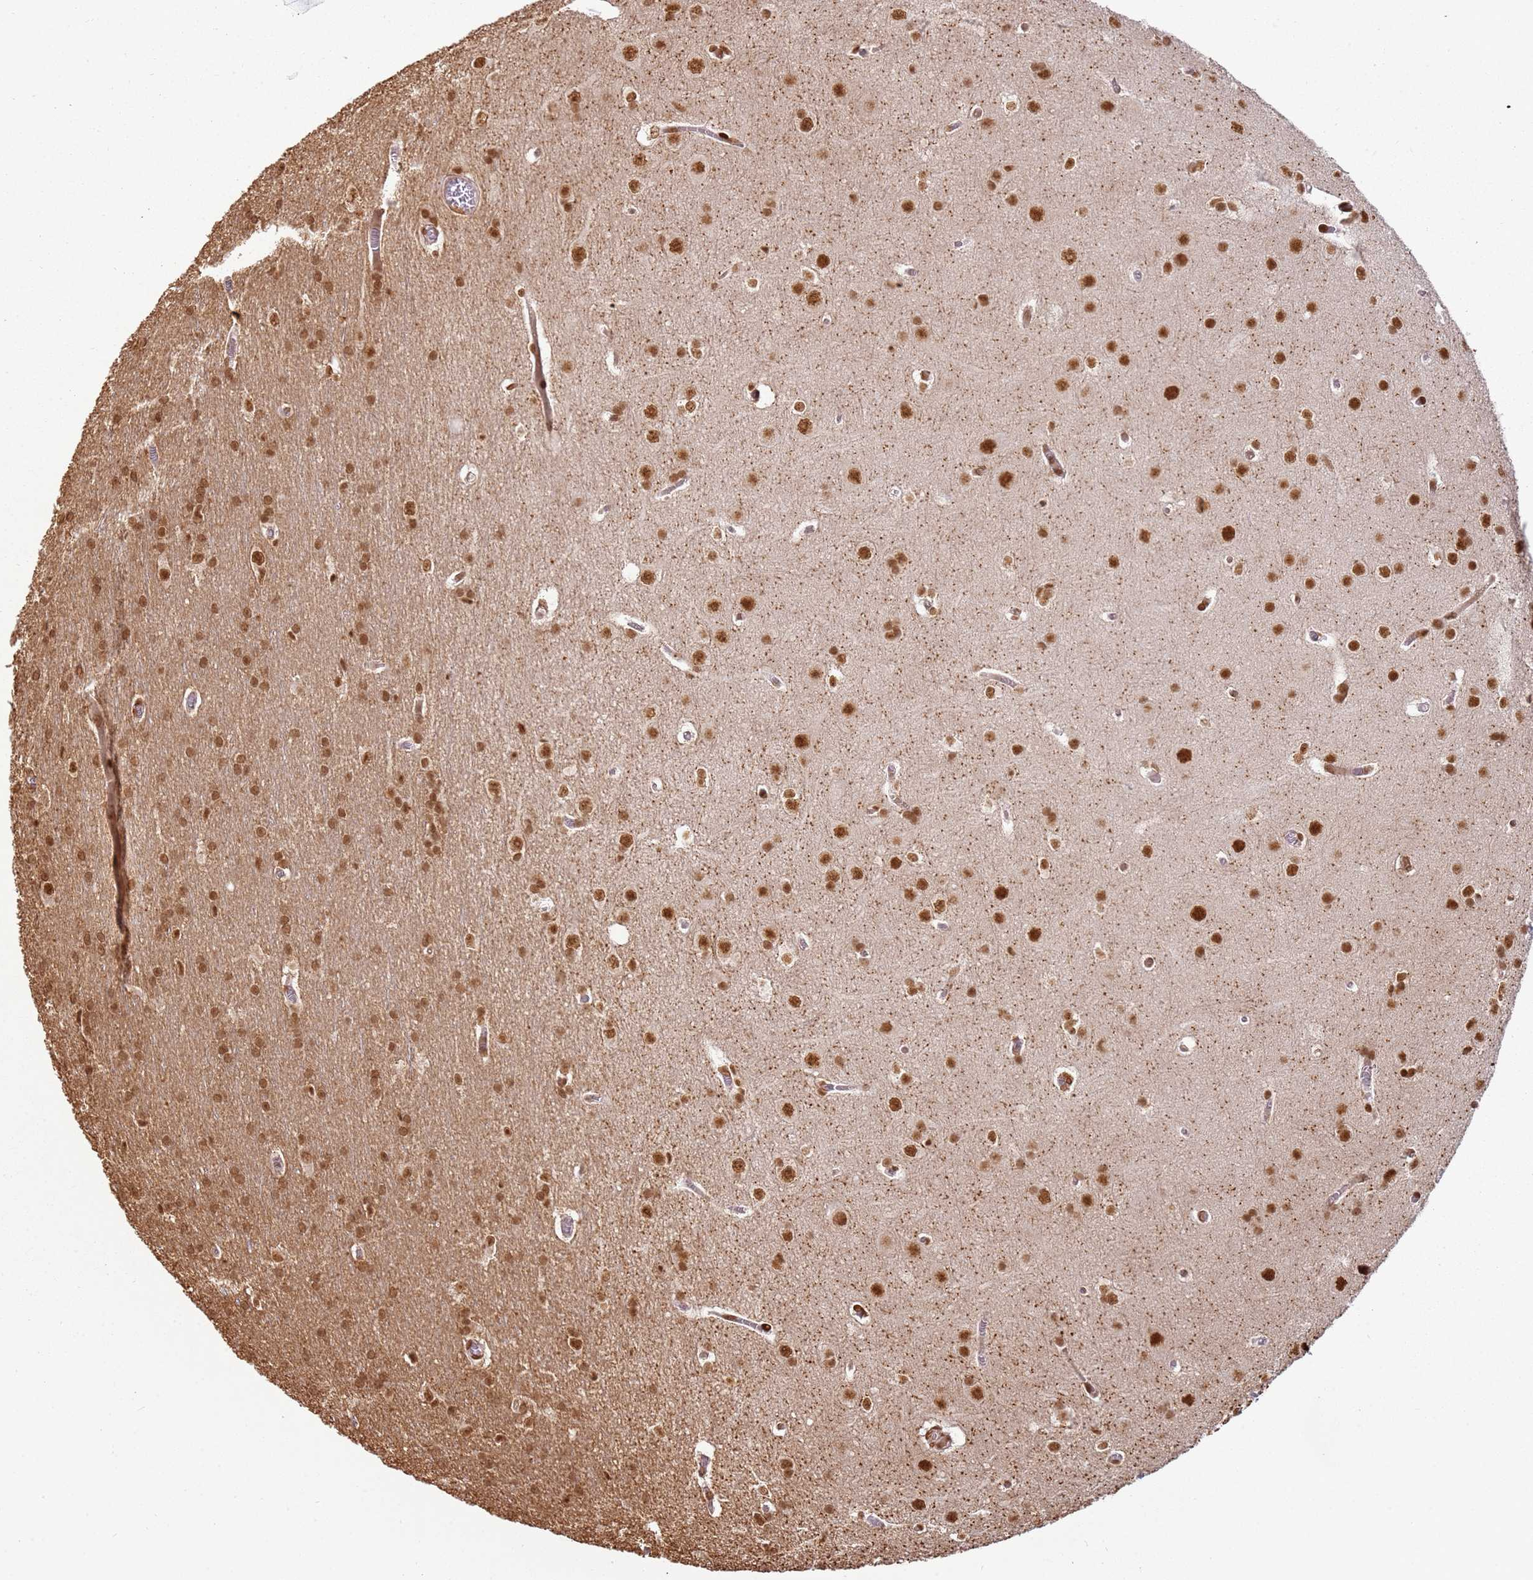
{"staining": {"intensity": "moderate", "quantity": ">75%", "location": "nuclear"}, "tissue": "glioma", "cell_type": "Tumor cells", "image_type": "cancer", "snomed": [{"axis": "morphology", "description": "Glioma, malignant, Low grade"}, {"axis": "topography", "description": "Brain"}], "caption": "Human malignant glioma (low-grade) stained with a protein marker reveals moderate staining in tumor cells.", "gene": "TENT4A", "patient": {"sex": "female", "age": 32}}